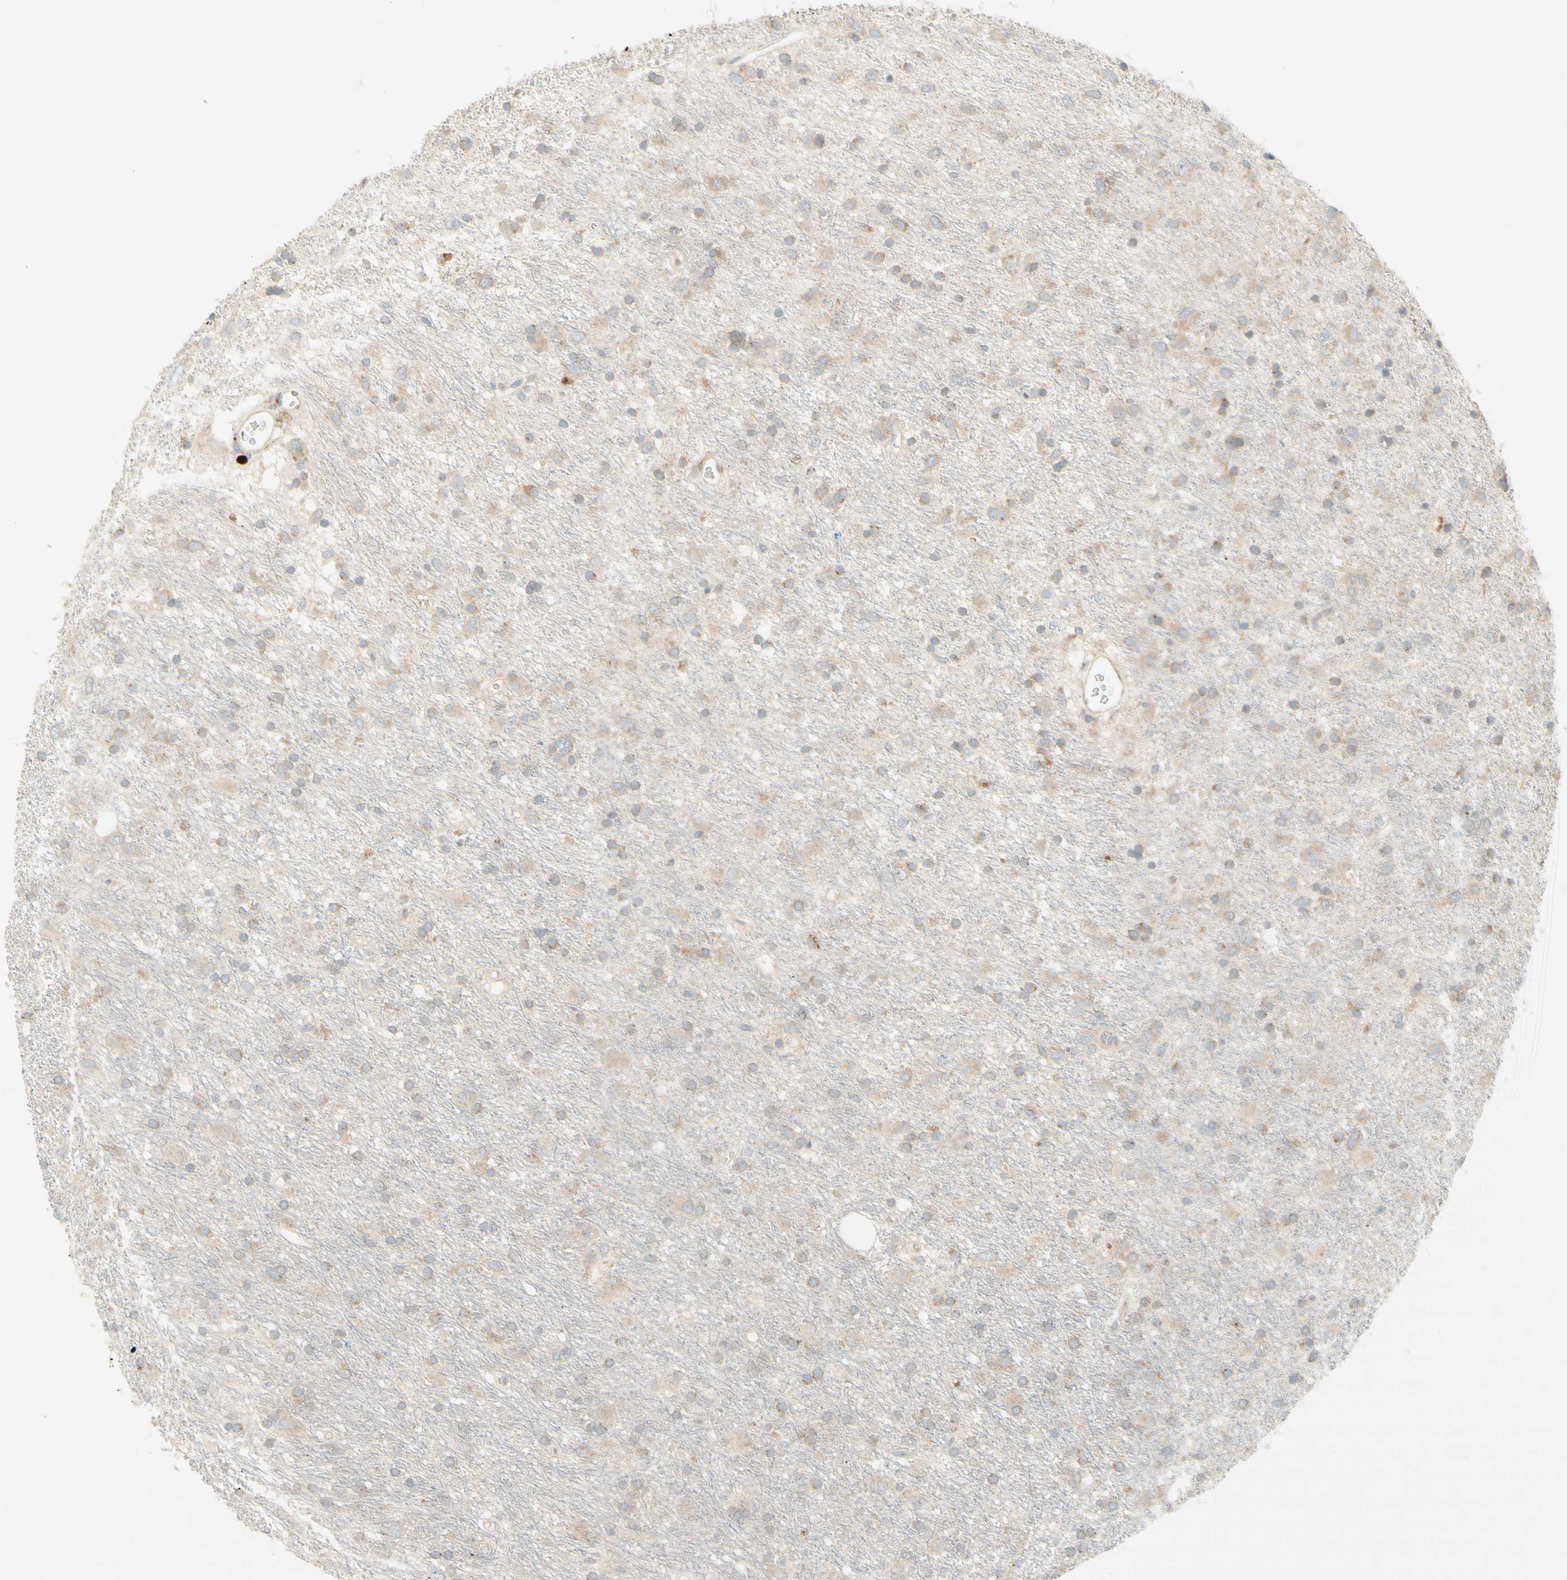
{"staining": {"intensity": "weak", "quantity": "25%-75%", "location": "cytoplasmic/membranous"}, "tissue": "glioma", "cell_type": "Tumor cells", "image_type": "cancer", "snomed": [{"axis": "morphology", "description": "Glioma, malignant, Low grade"}, {"axis": "topography", "description": "Brain"}], "caption": "Malignant glioma (low-grade) stained with a protein marker demonstrates weak staining in tumor cells.", "gene": "ETF1", "patient": {"sex": "male", "age": 77}}